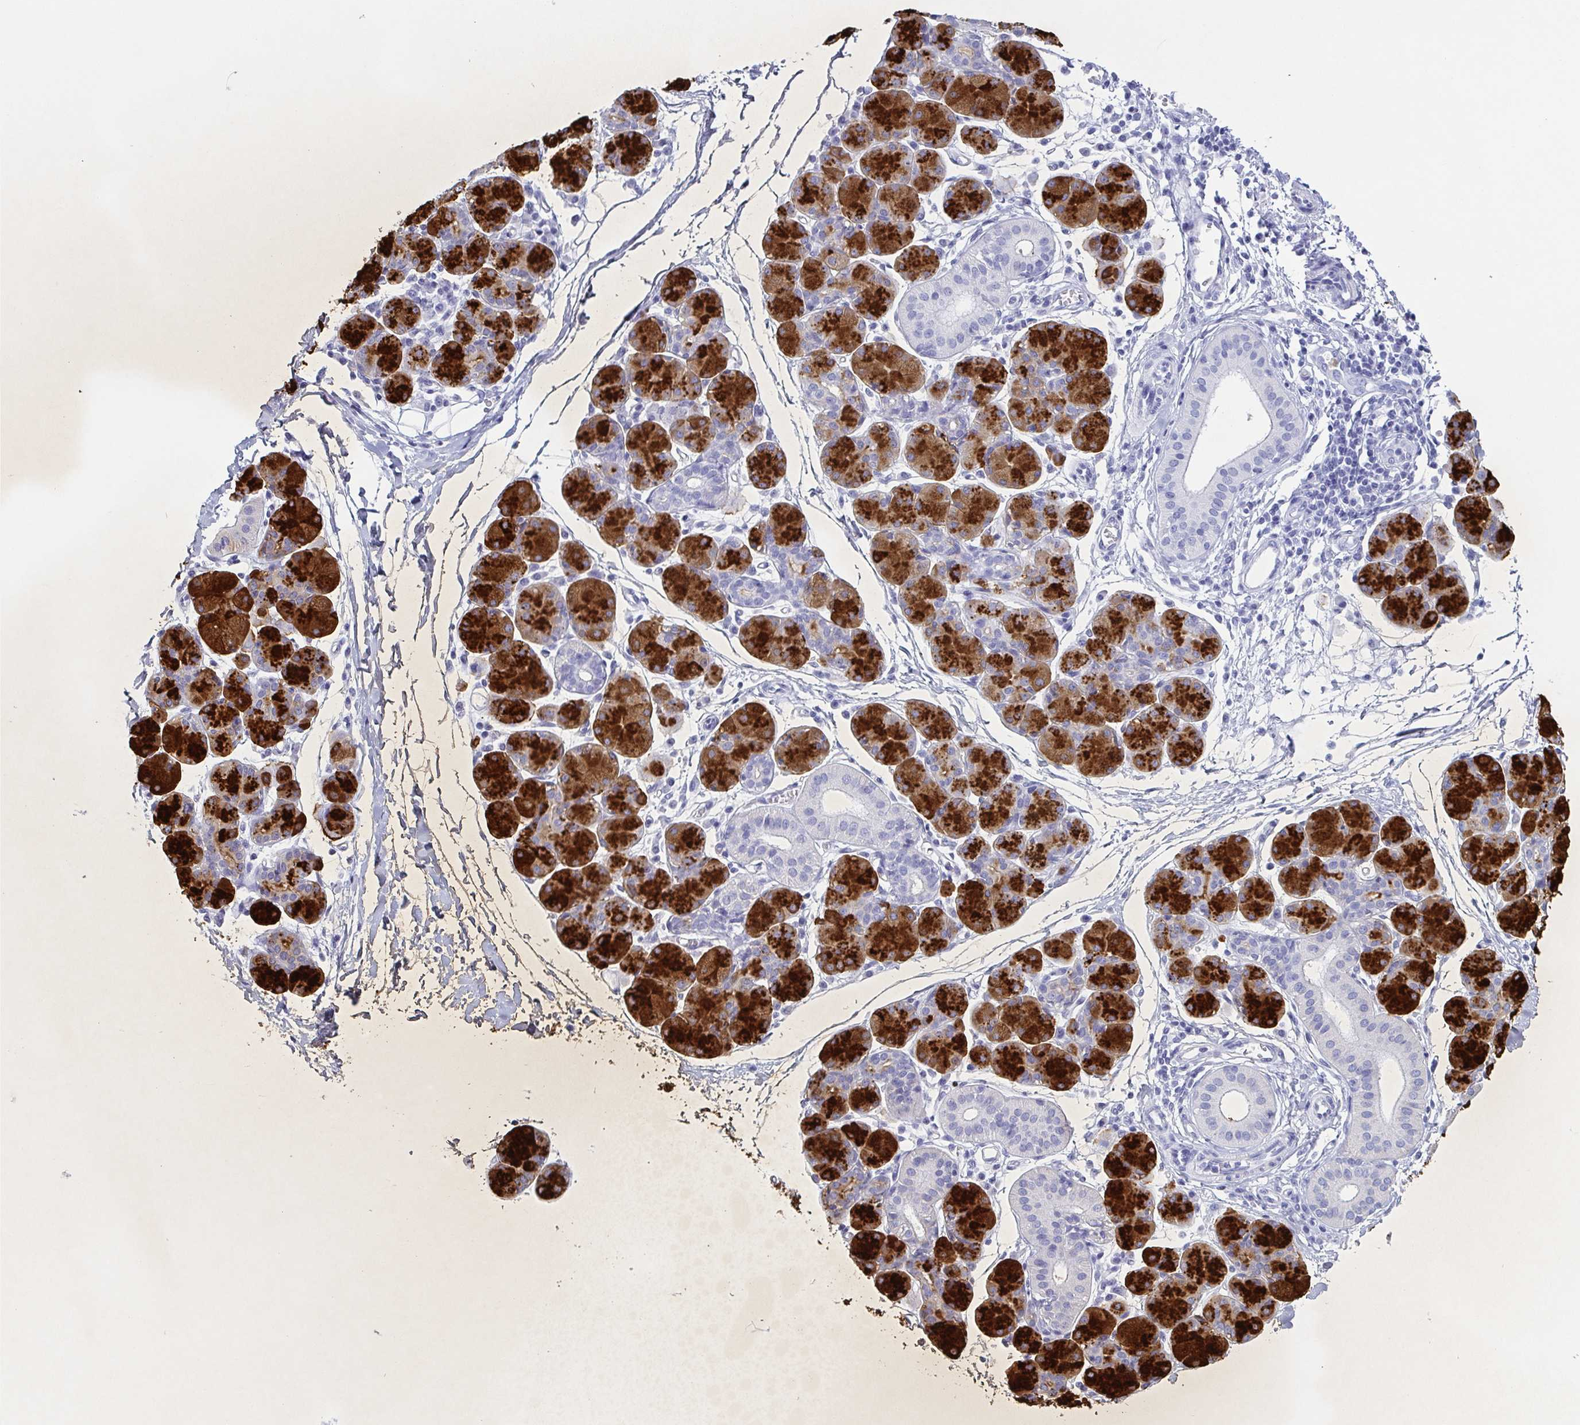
{"staining": {"intensity": "strong", "quantity": "25%-75%", "location": "cytoplasmic/membranous"}, "tissue": "salivary gland", "cell_type": "Glandular cells", "image_type": "normal", "snomed": [{"axis": "morphology", "description": "Normal tissue, NOS"}, {"axis": "morphology", "description": "Inflammation, NOS"}, {"axis": "topography", "description": "Lymph node"}, {"axis": "topography", "description": "Salivary gland"}], "caption": "Salivary gland stained with DAB immunohistochemistry shows high levels of strong cytoplasmic/membranous positivity in about 25%-75% of glandular cells. The staining was performed using DAB to visualize the protein expression in brown, while the nuclei were stained in blue with hematoxylin (Magnification: 20x).", "gene": "PRR27", "patient": {"sex": "male", "age": 3}}